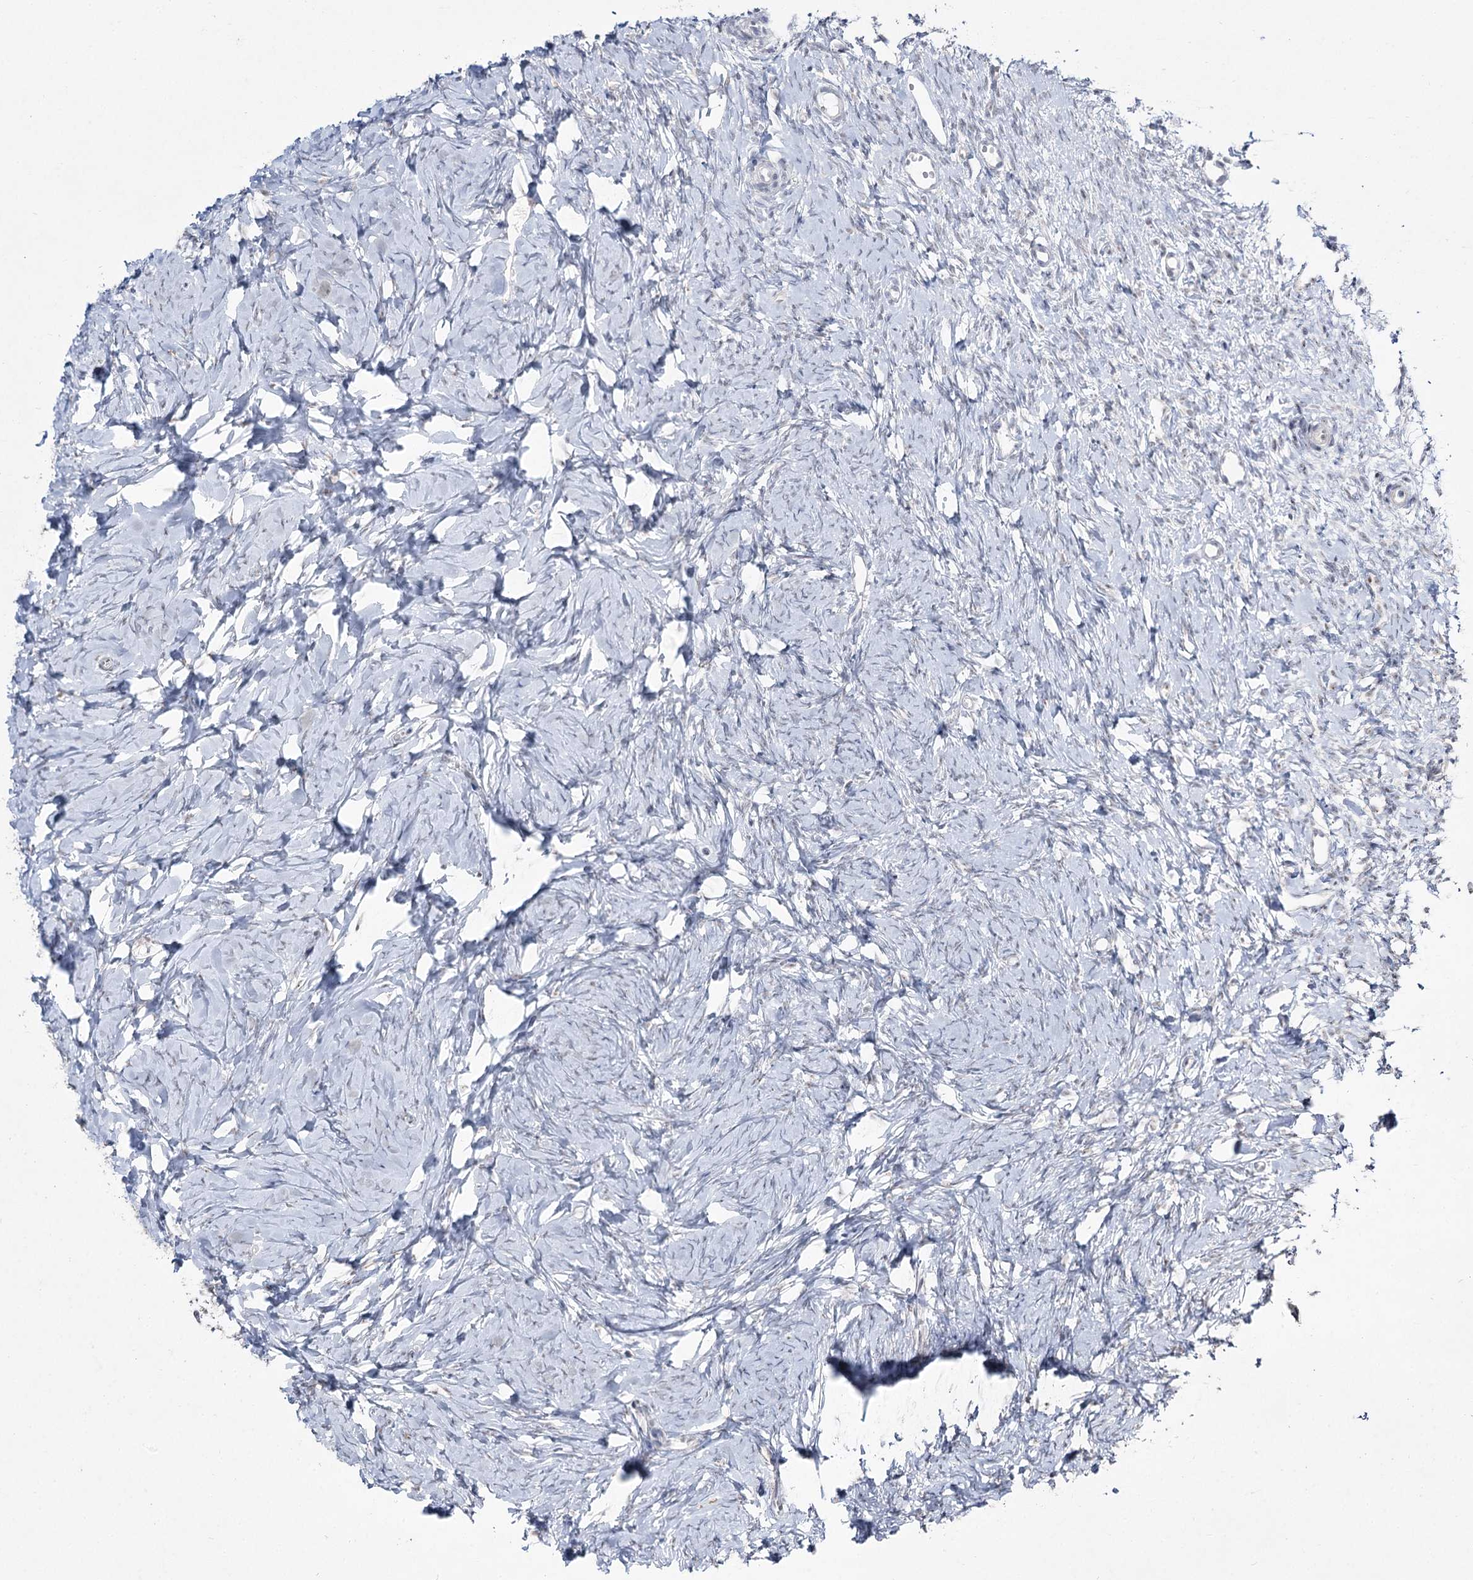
{"staining": {"intensity": "negative", "quantity": "none", "location": "none"}, "tissue": "ovary", "cell_type": "Ovarian stroma cells", "image_type": "normal", "snomed": [{"axis": "morphology", "description": "Normal tissue, NOS"}, {"axis": "topography", "description": "Ovary"}], "caption": "Unremarkable ovary was stained to show a protein in brown. There is no significant staining in ovarian stroma cells. (Brightfield microscopy of DAB (3,3'-diaminobenzidine) IHC at high magnification).", "gene": "DDX50", "patient": {"sex": "female", "age": 51}}